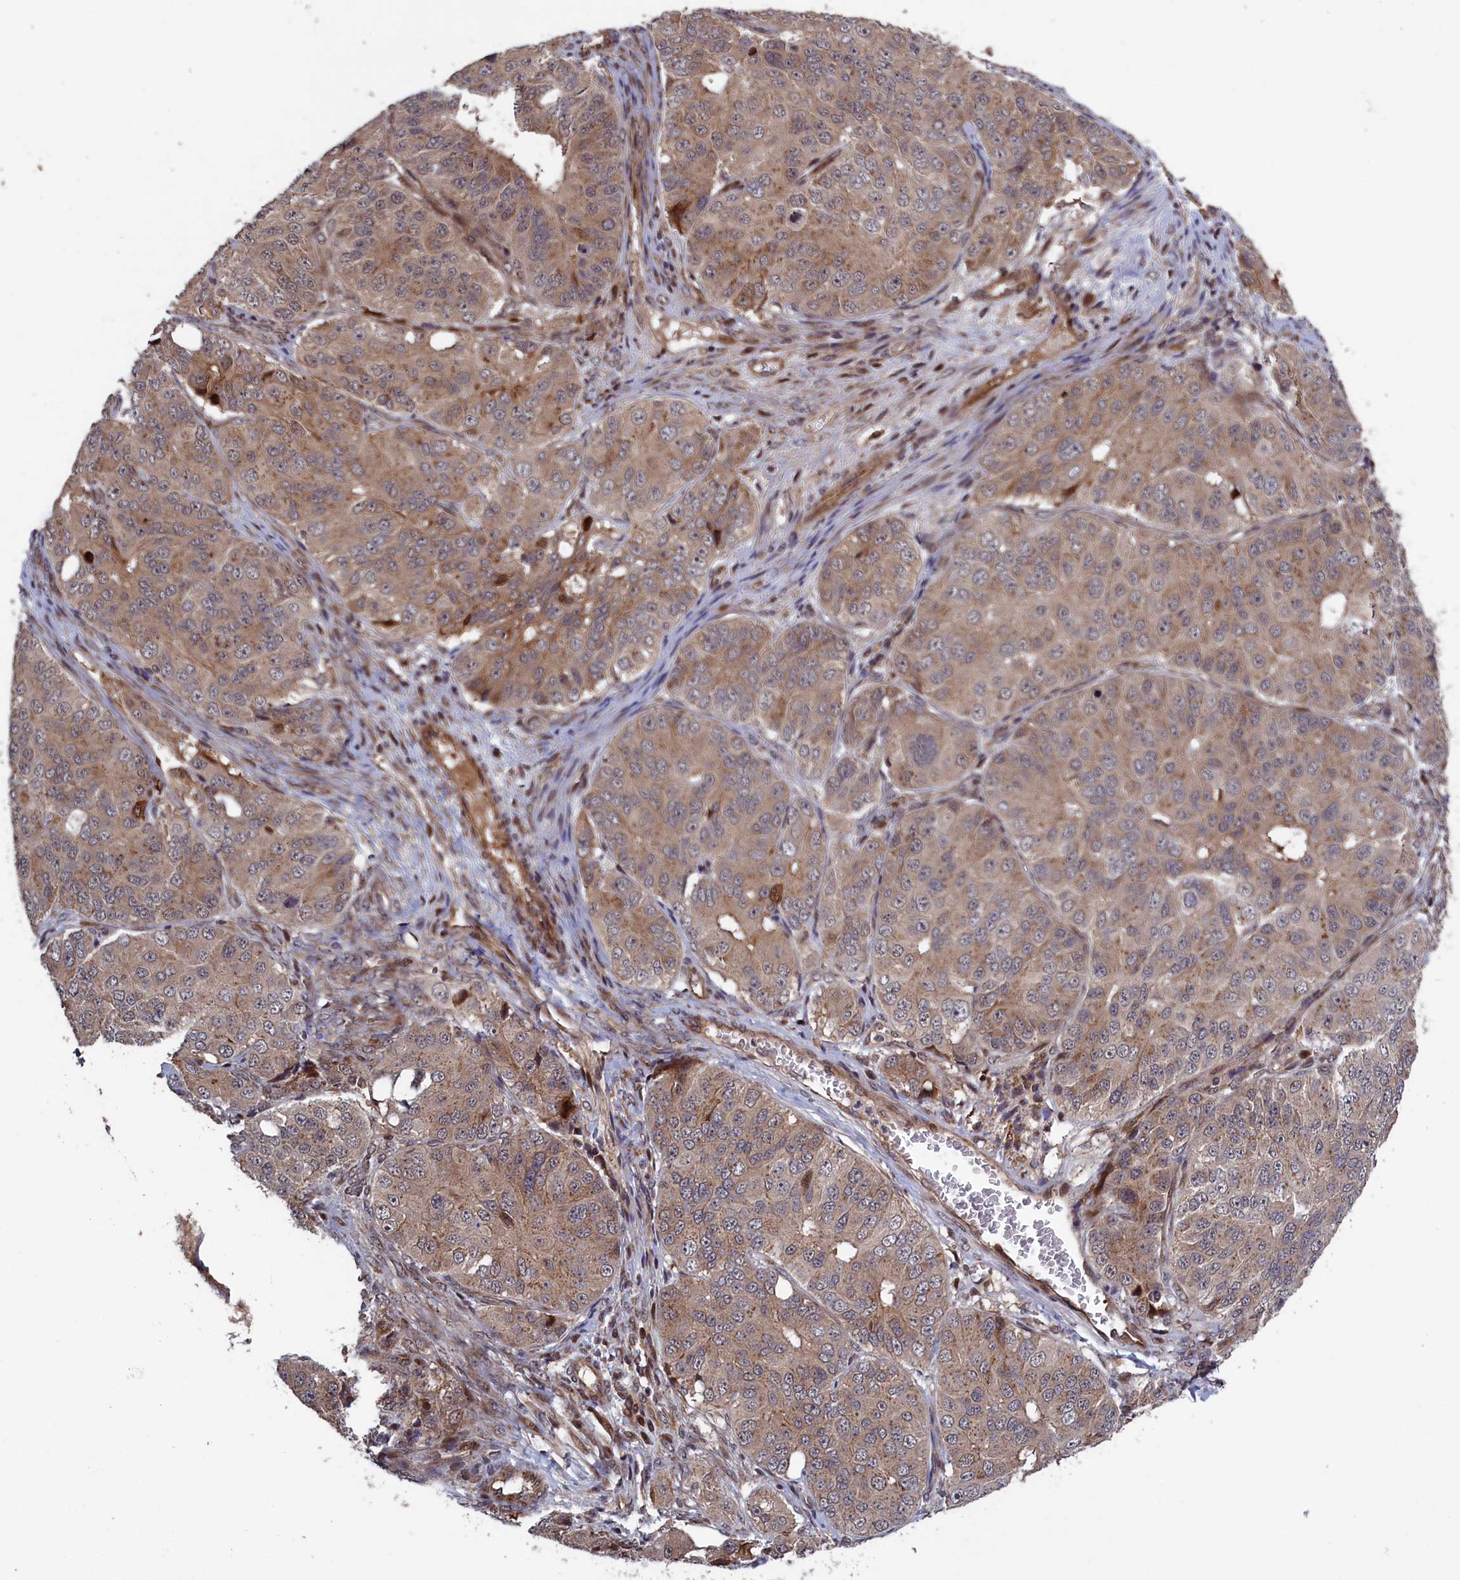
{"staining": {"intensity": "weak", "quantity": ">75%", "location": "cytoplasmic/membranous"}, "tissue": "ovarian cancer", "cell_type": "Tumor cells", "image_type": "cancer", "snomed": [{"axis": "morphology", "description": "Carcinoma, endometroid"}, {"axis": "topography", "description": "Ovary"}], "caption": "Immunohistochemical staining of ovarian cancer shows low levels of weak cytoplasmic/membranous staining in approximately >75% of tumor cells.", "gene": "LSG1", "patient": {"sex": "female", "age": 51}}